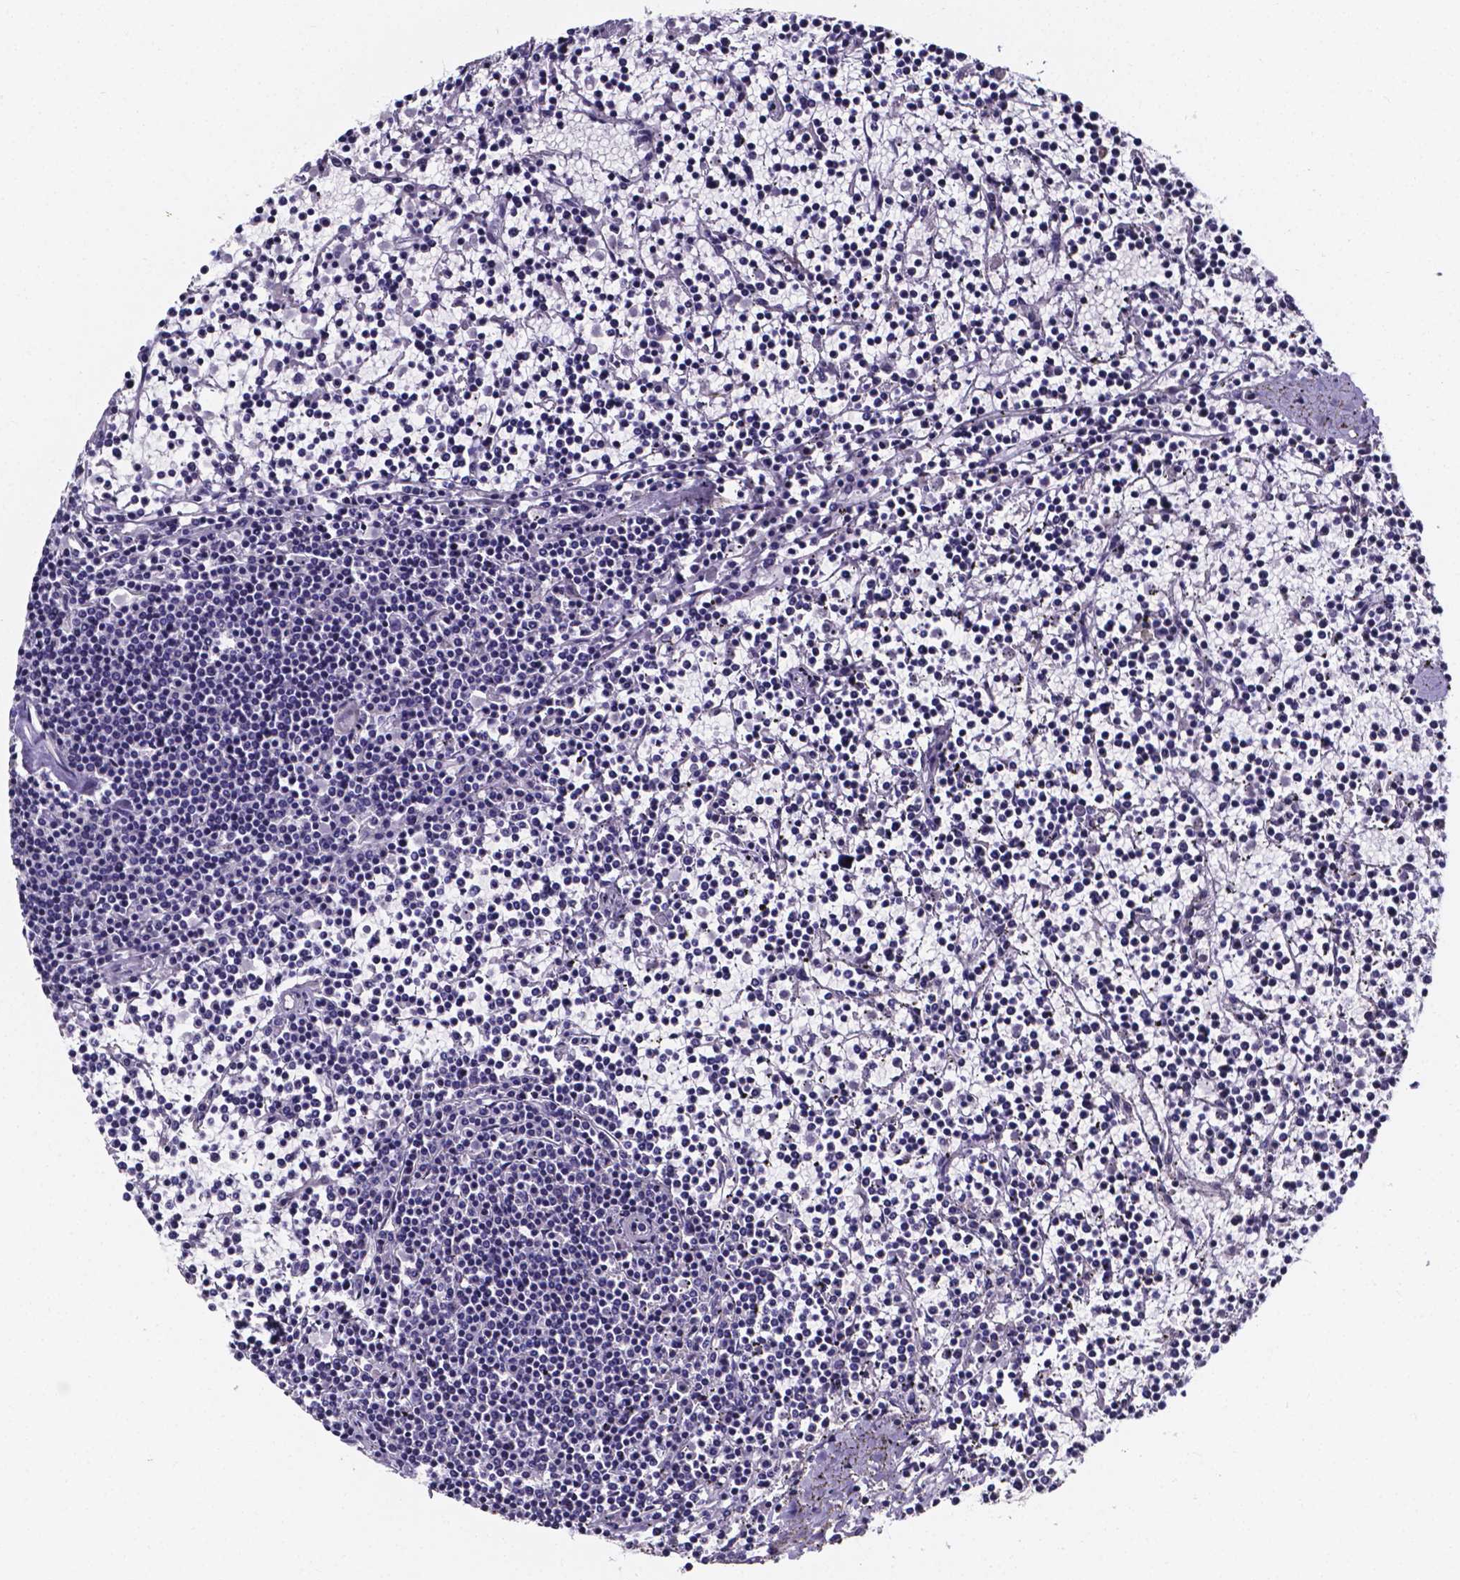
{"staining": {"intensity": "negative", "quantity": "none", "location": "none"}, "tissue": "lymphoma", "cell_type": "Tumor cells", "image_type": "cancer", "snomed": [{"axis": "morphology", "description": "Malignant lymphoma, non-Hodgkin's type, Low grade"}, {"axis": "topography", "description": "Spleen"}], "caption": "A photomicrograph of human lymphoma is negative for staining in tumor cells.", "gene": "CACNG8", "patient": {"sex": "female", "age": 19}}